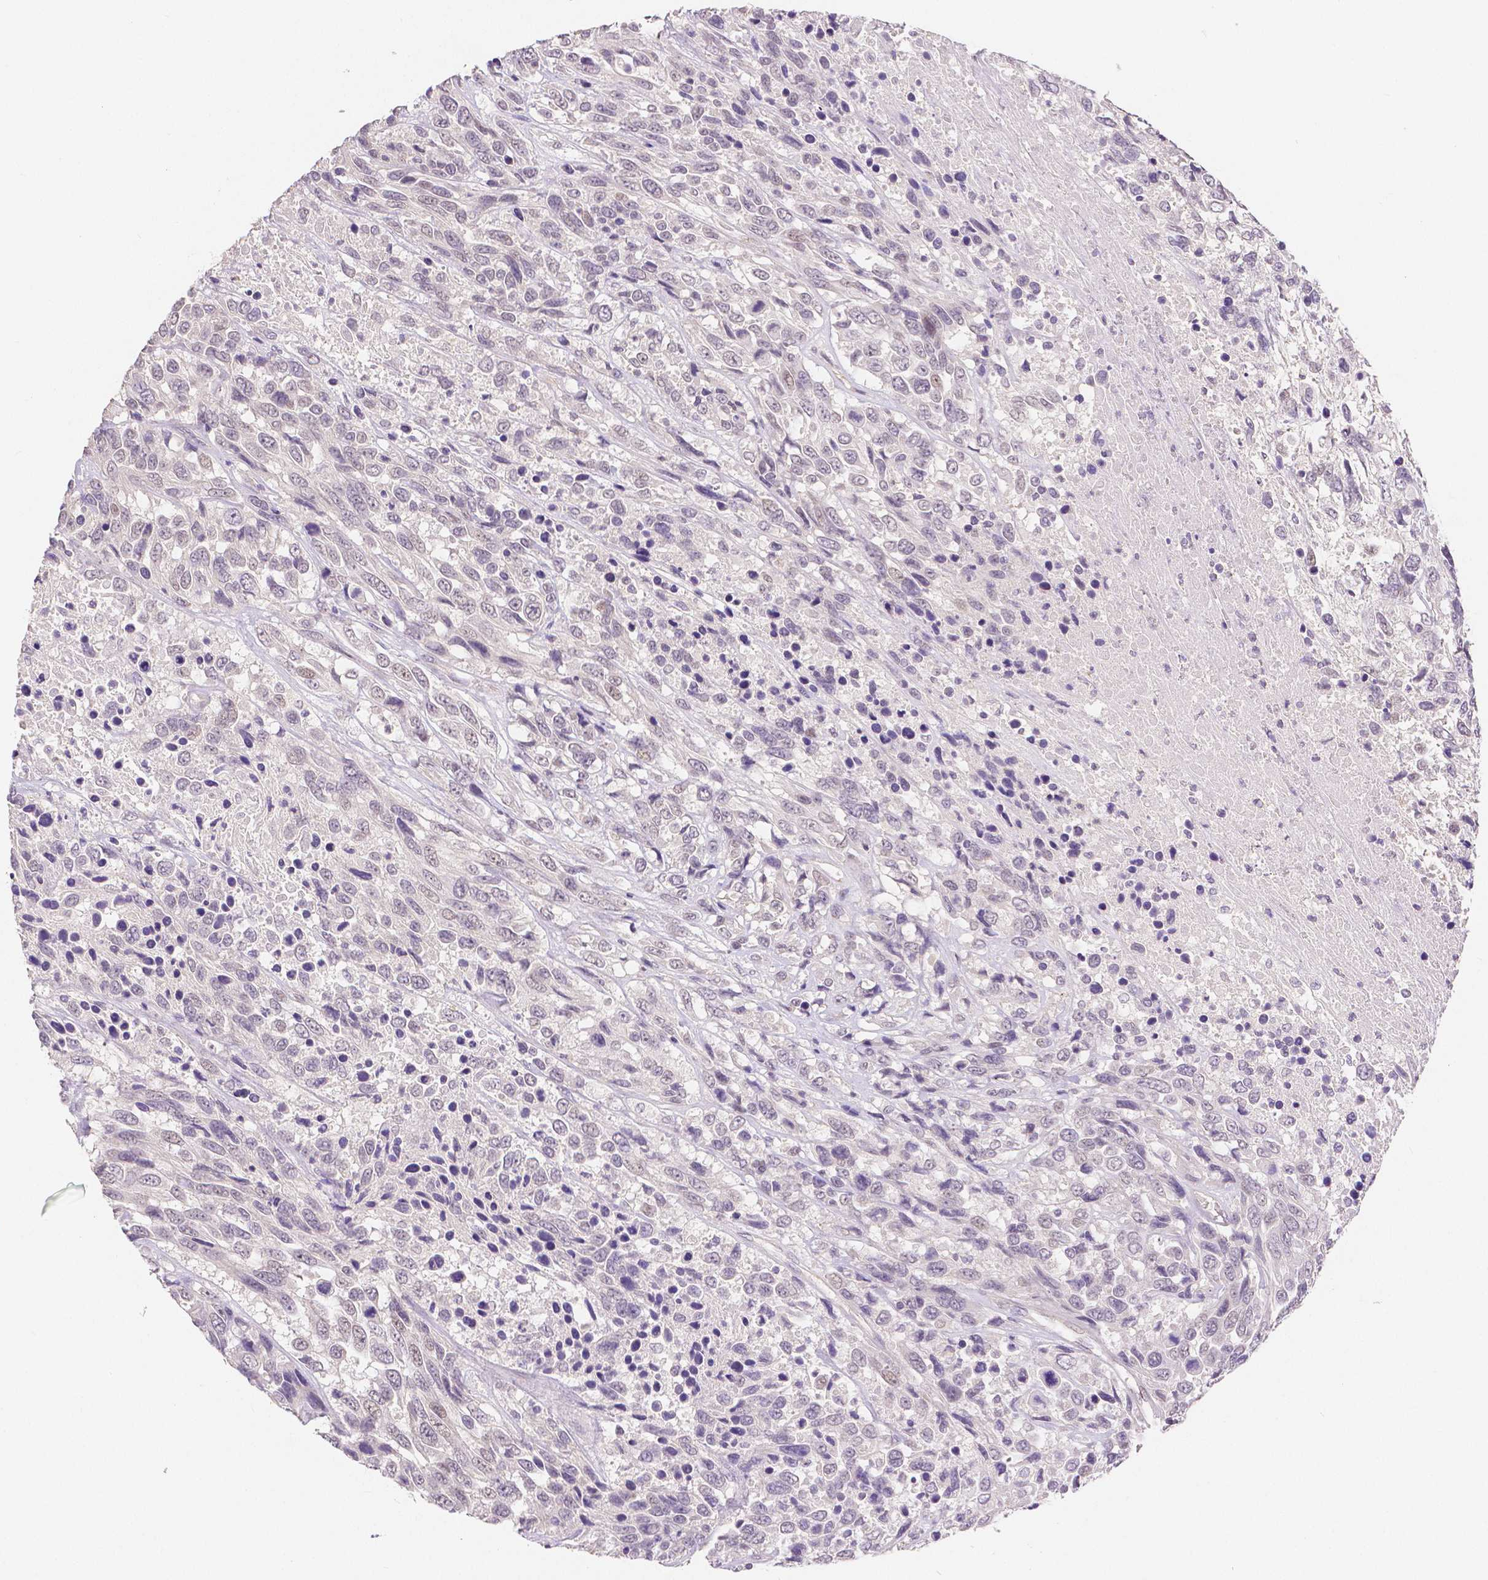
{"staining": {"intensity": "negative", "quantity": "none", "location": "none"}, "tissue": "urothelial cancer", "cell_type": "Tumor cells", "image_type": "cancer", "snomed": [{"axis": "morphology", "description": "Urothelial carcinoma, High grade"}, {"axis": "topography", "description": "Urinary bladder"}], "caption": "This histopathology image is of high-grade urothelial carcinoma stained with immunohistochemistry to label a protein in brown with the nuclei are counter-stained blue. There is no staining in tumor cells.", "gene": "OCLN", "patient": {"sex": "female", "age": 70}}